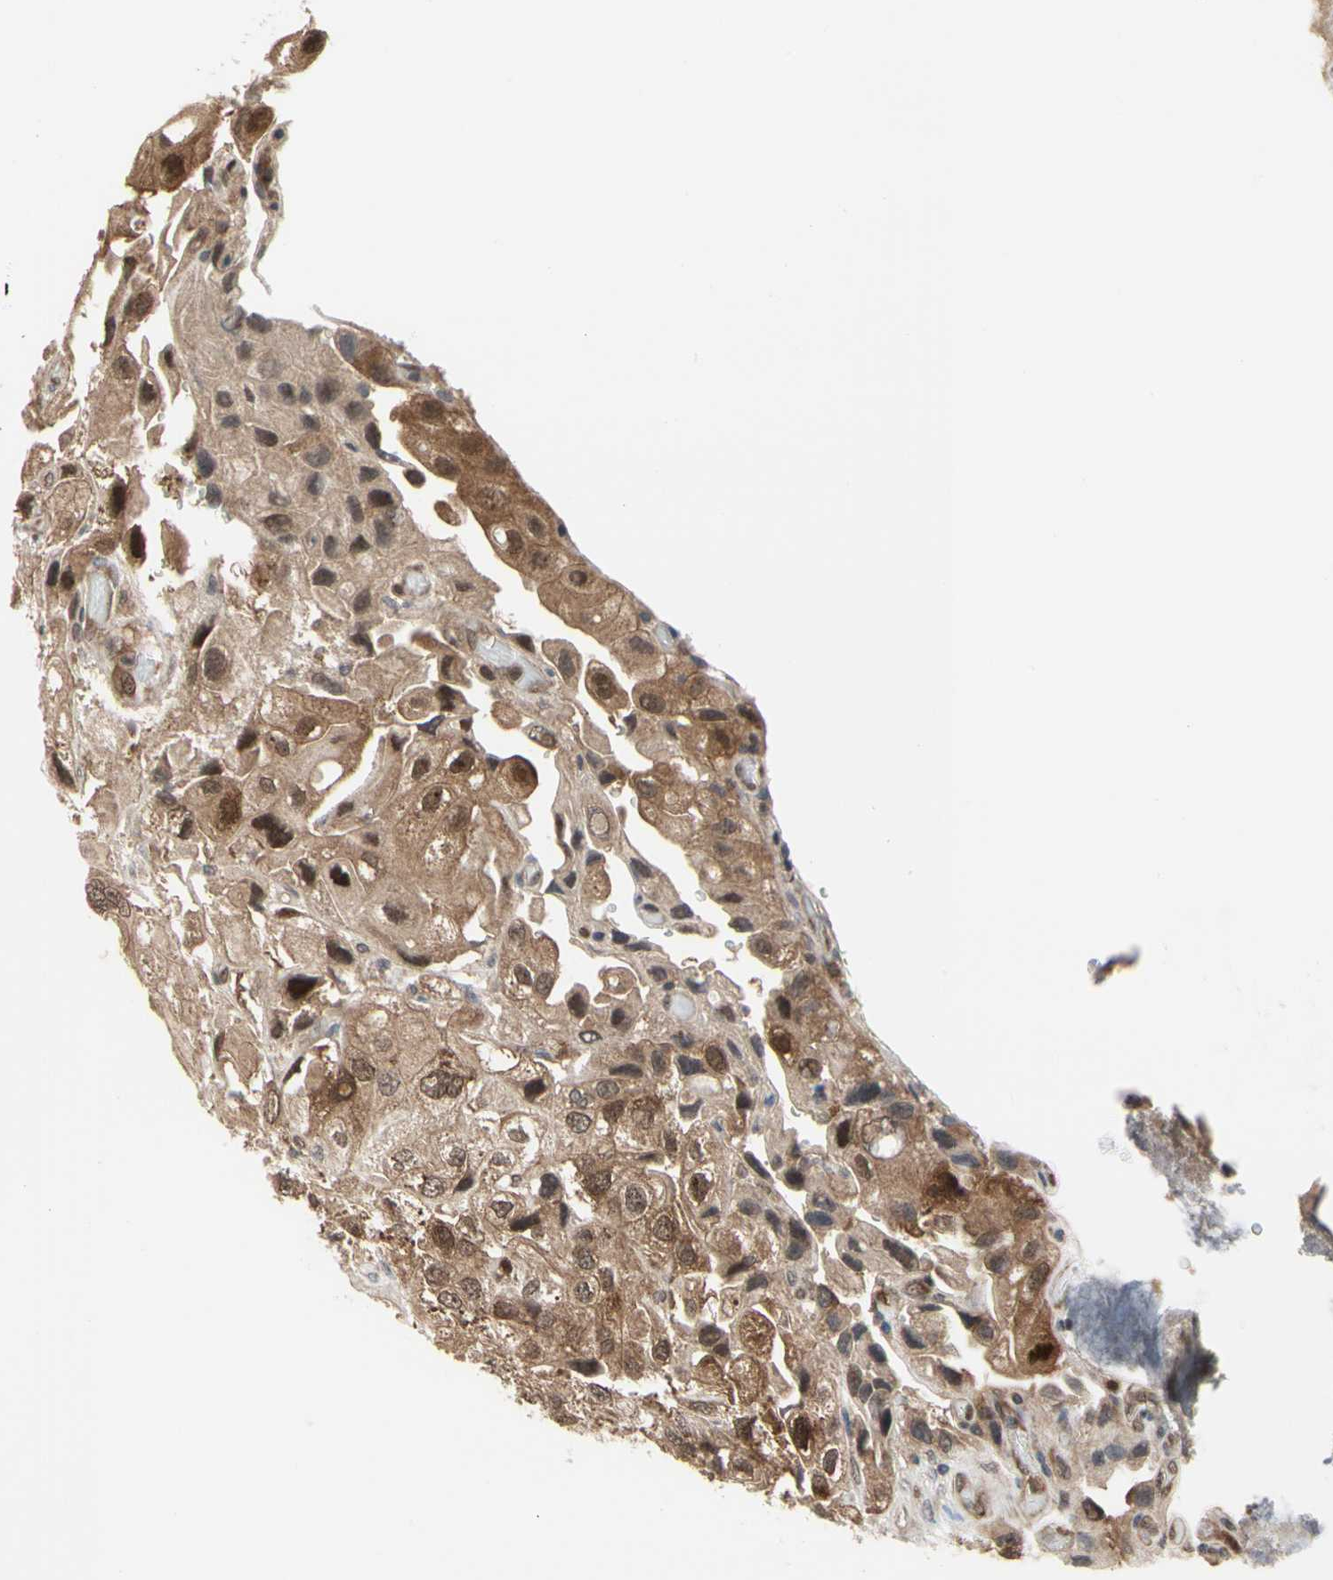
{"staining": {"intensity": "strong", "quantity": ">75%", "location": "cytoplasmic/membranous,nuclear"}, "tissue": "urothelial cancer", "cell_type": "Tumor cells", "image_type": "cancer", "snomed": [{"axis": "morphology", "description": "Urothelial carcinoma, High grade"}, {"axis": "topography", "description": "Urinary bladder"}], "caption": "The micrograph exhibits immunohistochemical staining of urothelial carcinoma (high-grade). There is strong cytoplasmic/membranous and nuclear expression is identified in approximately >75% of tumor cells. The protein of interest is shown in brown color, while the nuclei are stained blue.", "gene": "CDK5", "patient": {"sex": "female", "age": 64}}